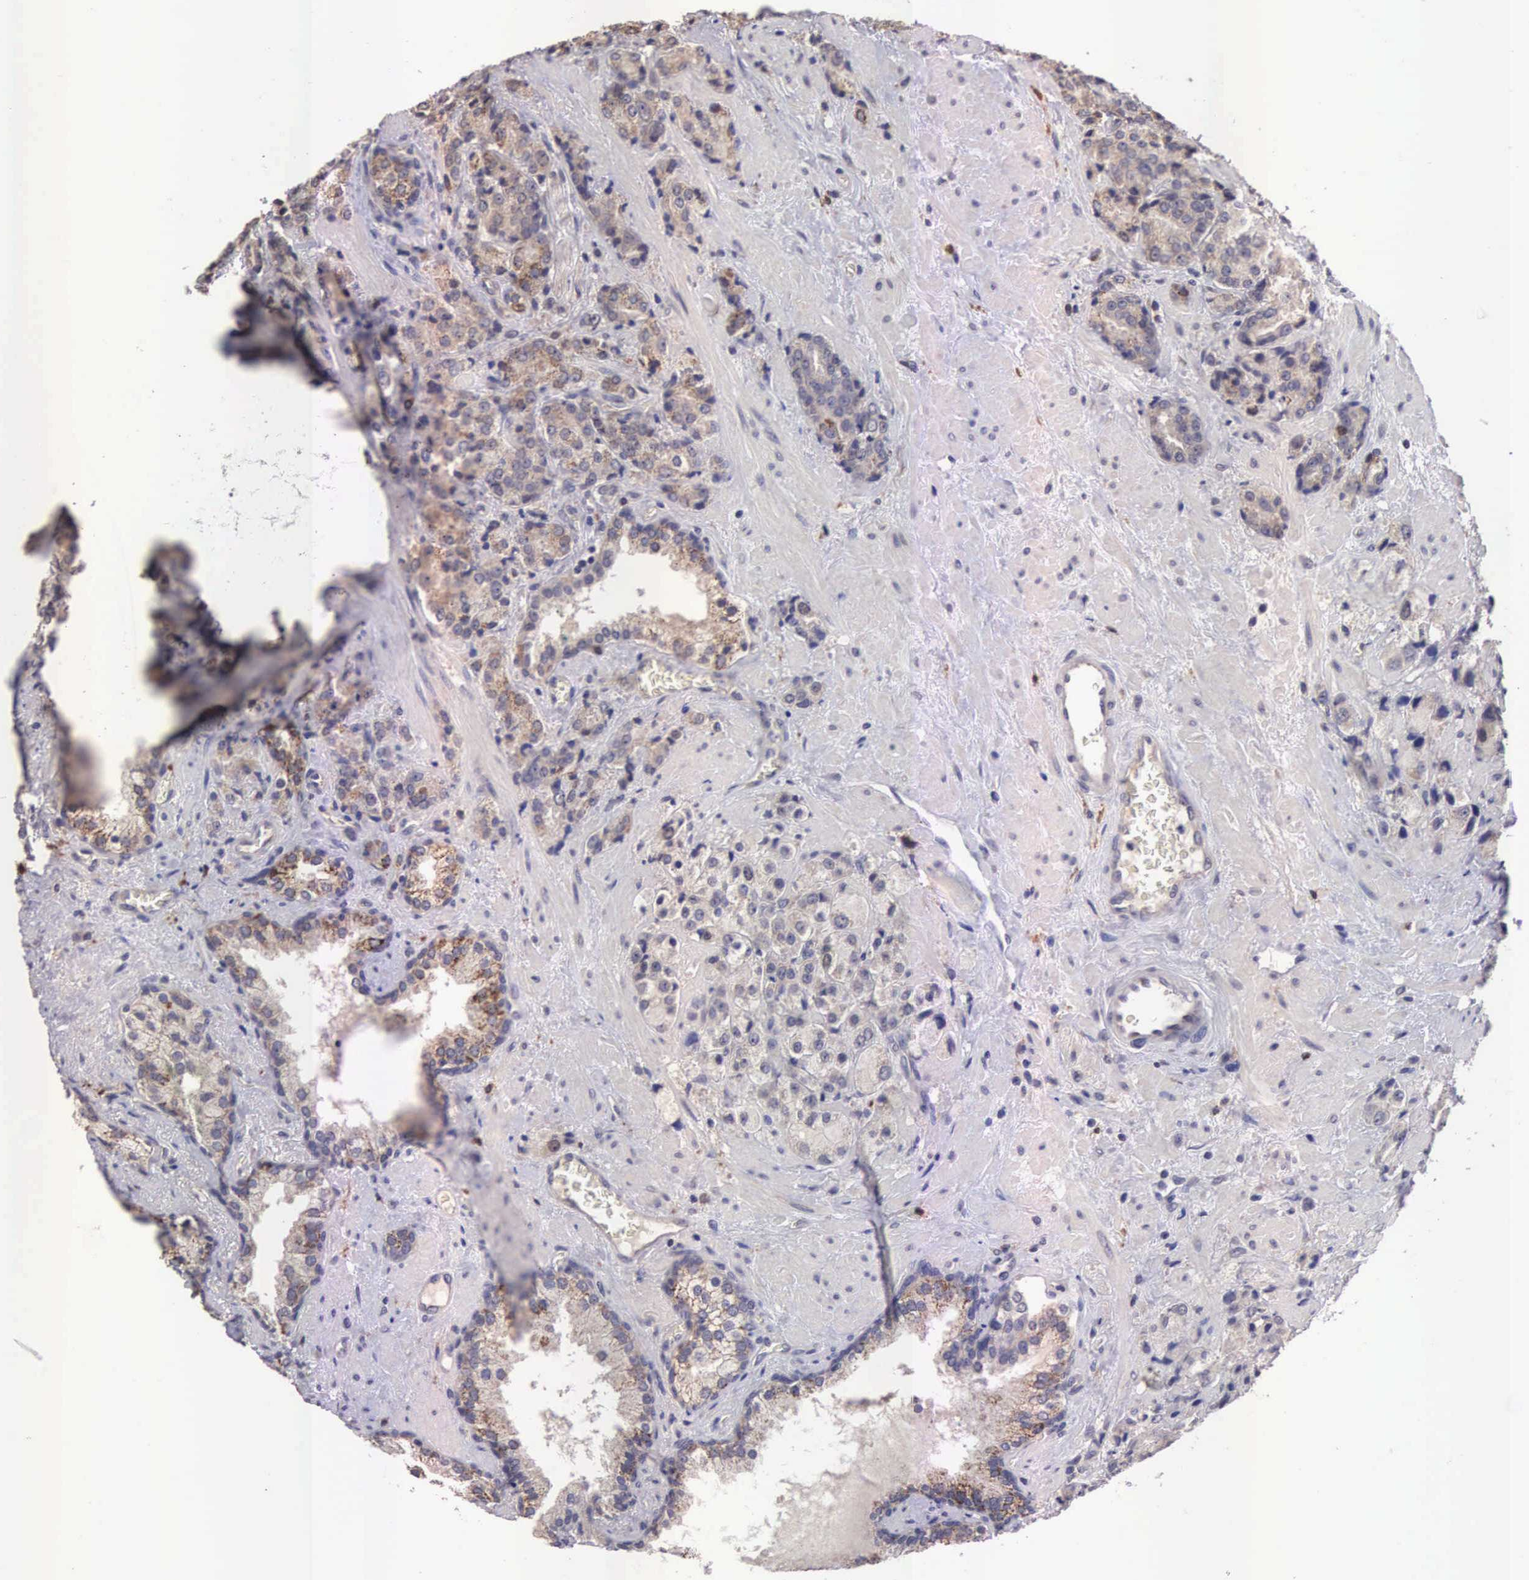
{"staining": {"intensity": "moderate", "quantity": ">75%", "location": "cytoplasmic/membranous"}, "tissue": "prostate cancer", "cell_type": "Tumor cells", "image_type": "cancer", "snomed": [{"axis": "morphology", "description": "Adenocarcinoma, Medium grade"}, {"axis": "topography", "description": "Prostate"}], "caption": "The photomicrograph exhibits immunohistochemical staining of prostate cancer (medium-grade adenocarcinoma). There is moderate cytoplasmic/membranous expression is appreciated in about >75% of tumor cells. (IHC, brightfield microscopy, high magnification).", "gene": "CDC45", "patient": {"sex": "male", "age": 70}}